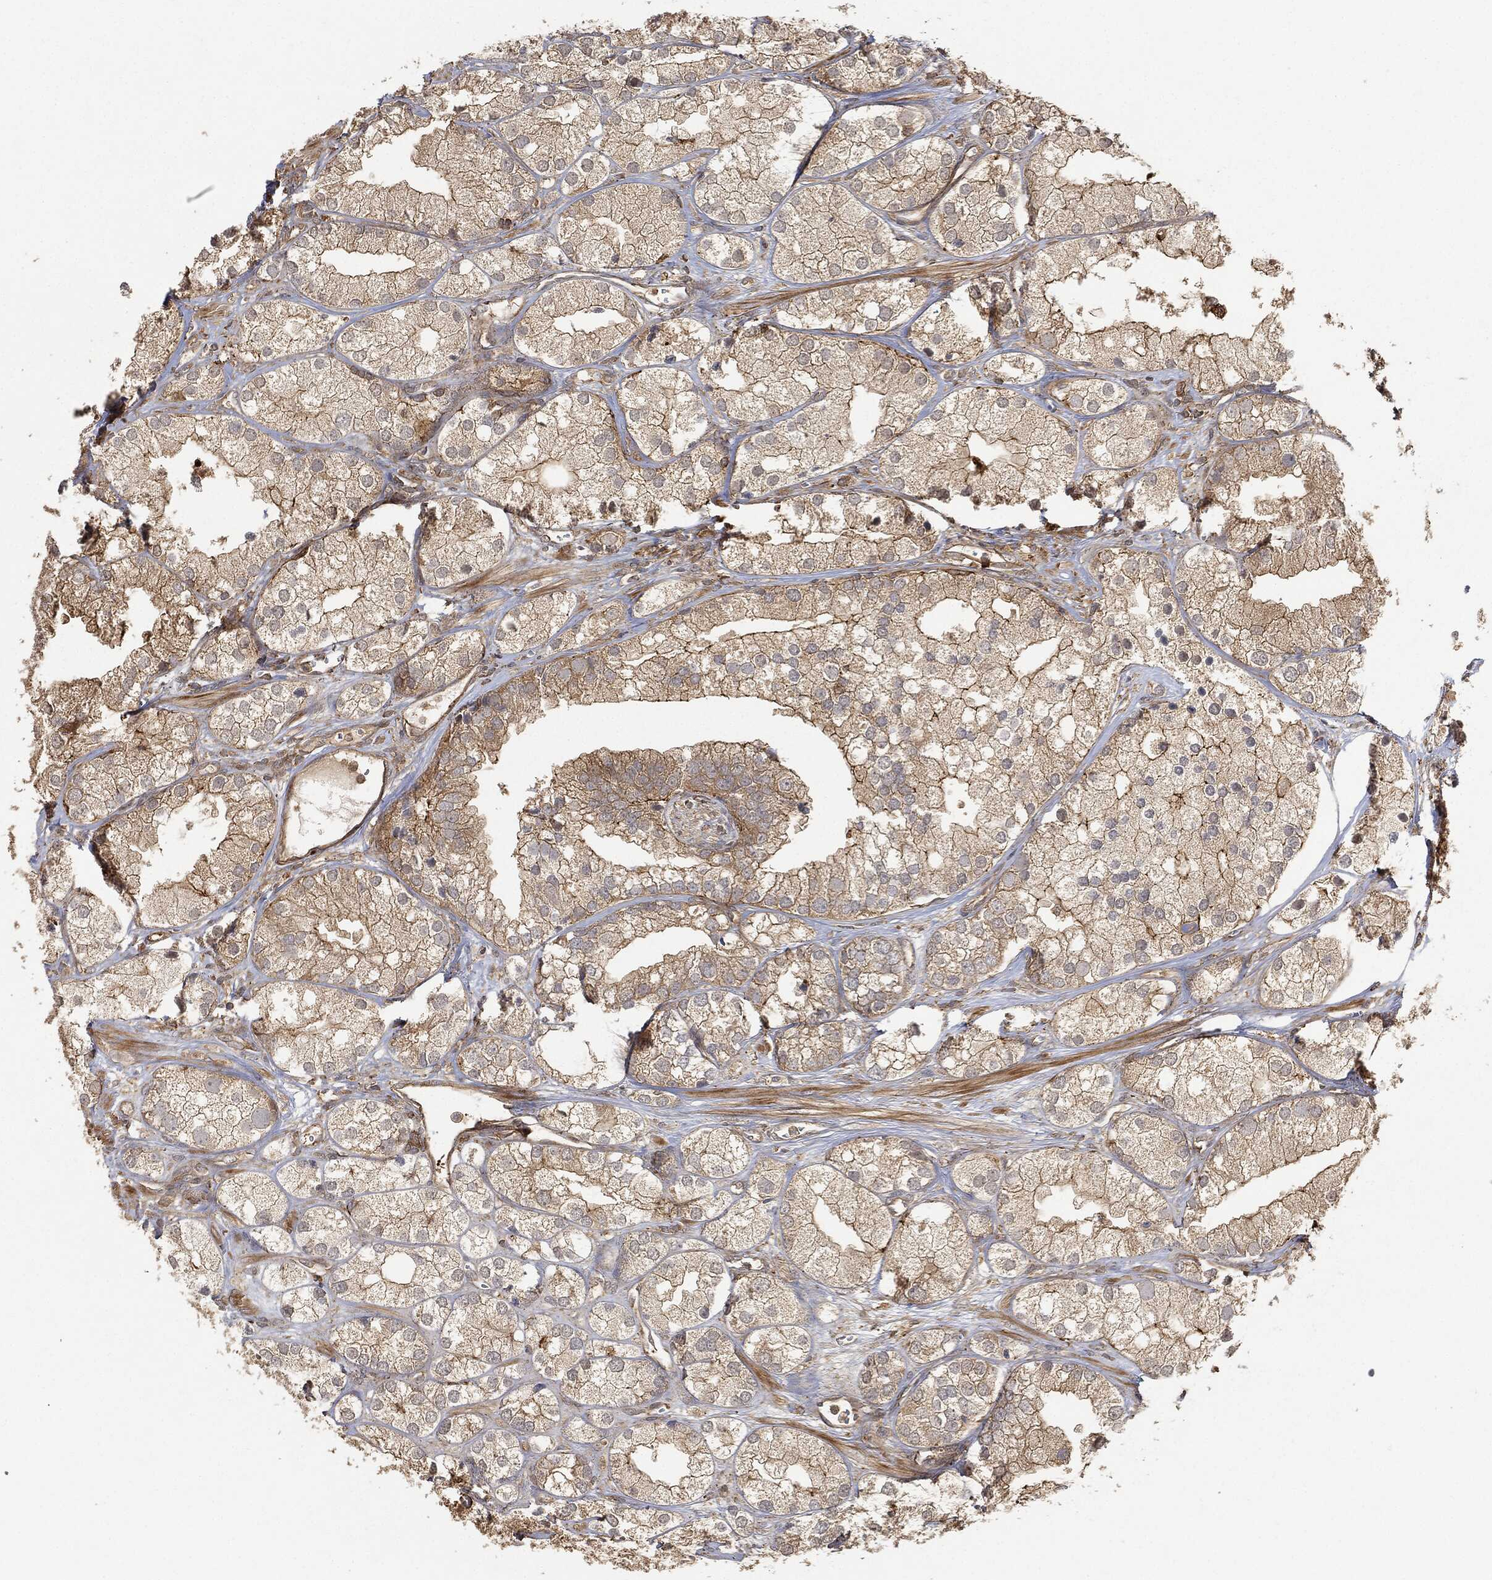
{"staining": {"intensity": "strong", "quantity": "<25%", "location": "cytoplasmic/membranous"}, "tissue": "prostate cancer", "cell_type": "Tumor cells", "image_type": "cancer", "snomed": [{"axis": "morphology", "description": "Adenocarcinoma, NOS"}, {"axis": "topography", "description": "Prostate and seminal vesicle, NOS"}, {"axis": "topography", "description": "Prostate"}], "caption": "Brown immunohistochemical staining in prostate adenocarcinoma exhibits strong cytoplasmic/membranous expression in about <25% of tumor cells.", "gene": "TPT1", "patient": {"sex": "male", "age": 79}}